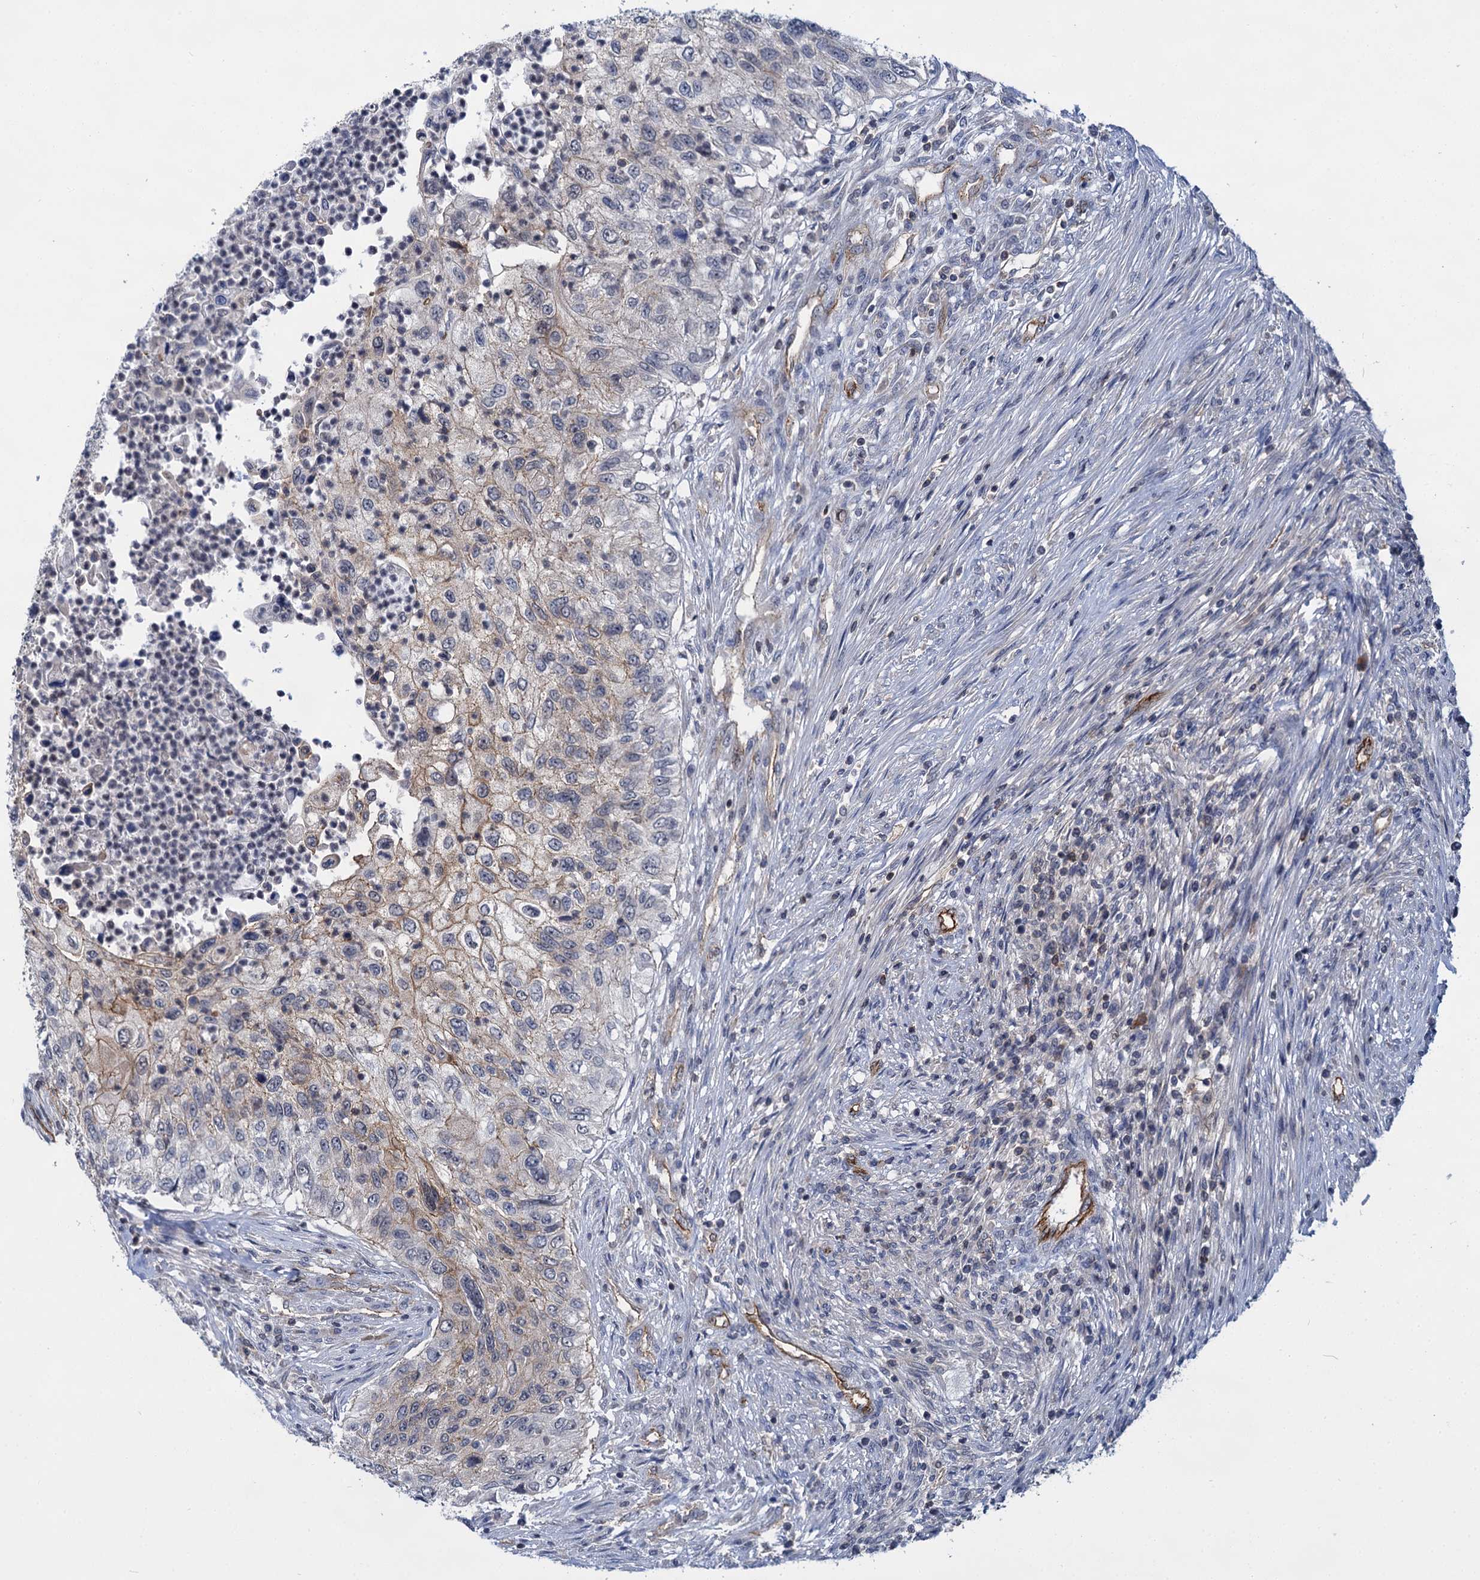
{"staining": {"intensity": "moderate", "quantity": "<25%", "location": "cytoplasmic/membranous"}, "tissue": "urothelial cancer", "cell_type": "Tumor cells", "image_type": "cancer", "snomed": [{"axis": "morphology", "description": "Urothelial carcinoma, High grade"}, {"axis": "topography", "description": "Urinary bladder"}], "caption": "Immunohistochemistry of urothelial carcinoma (high-grade) shows low levels of moderate cytoplasmic/membranous staining in about <25% of tumor cells.", "gene": "ABLIM1", "patient": {"sex": "female", "age": 60}}